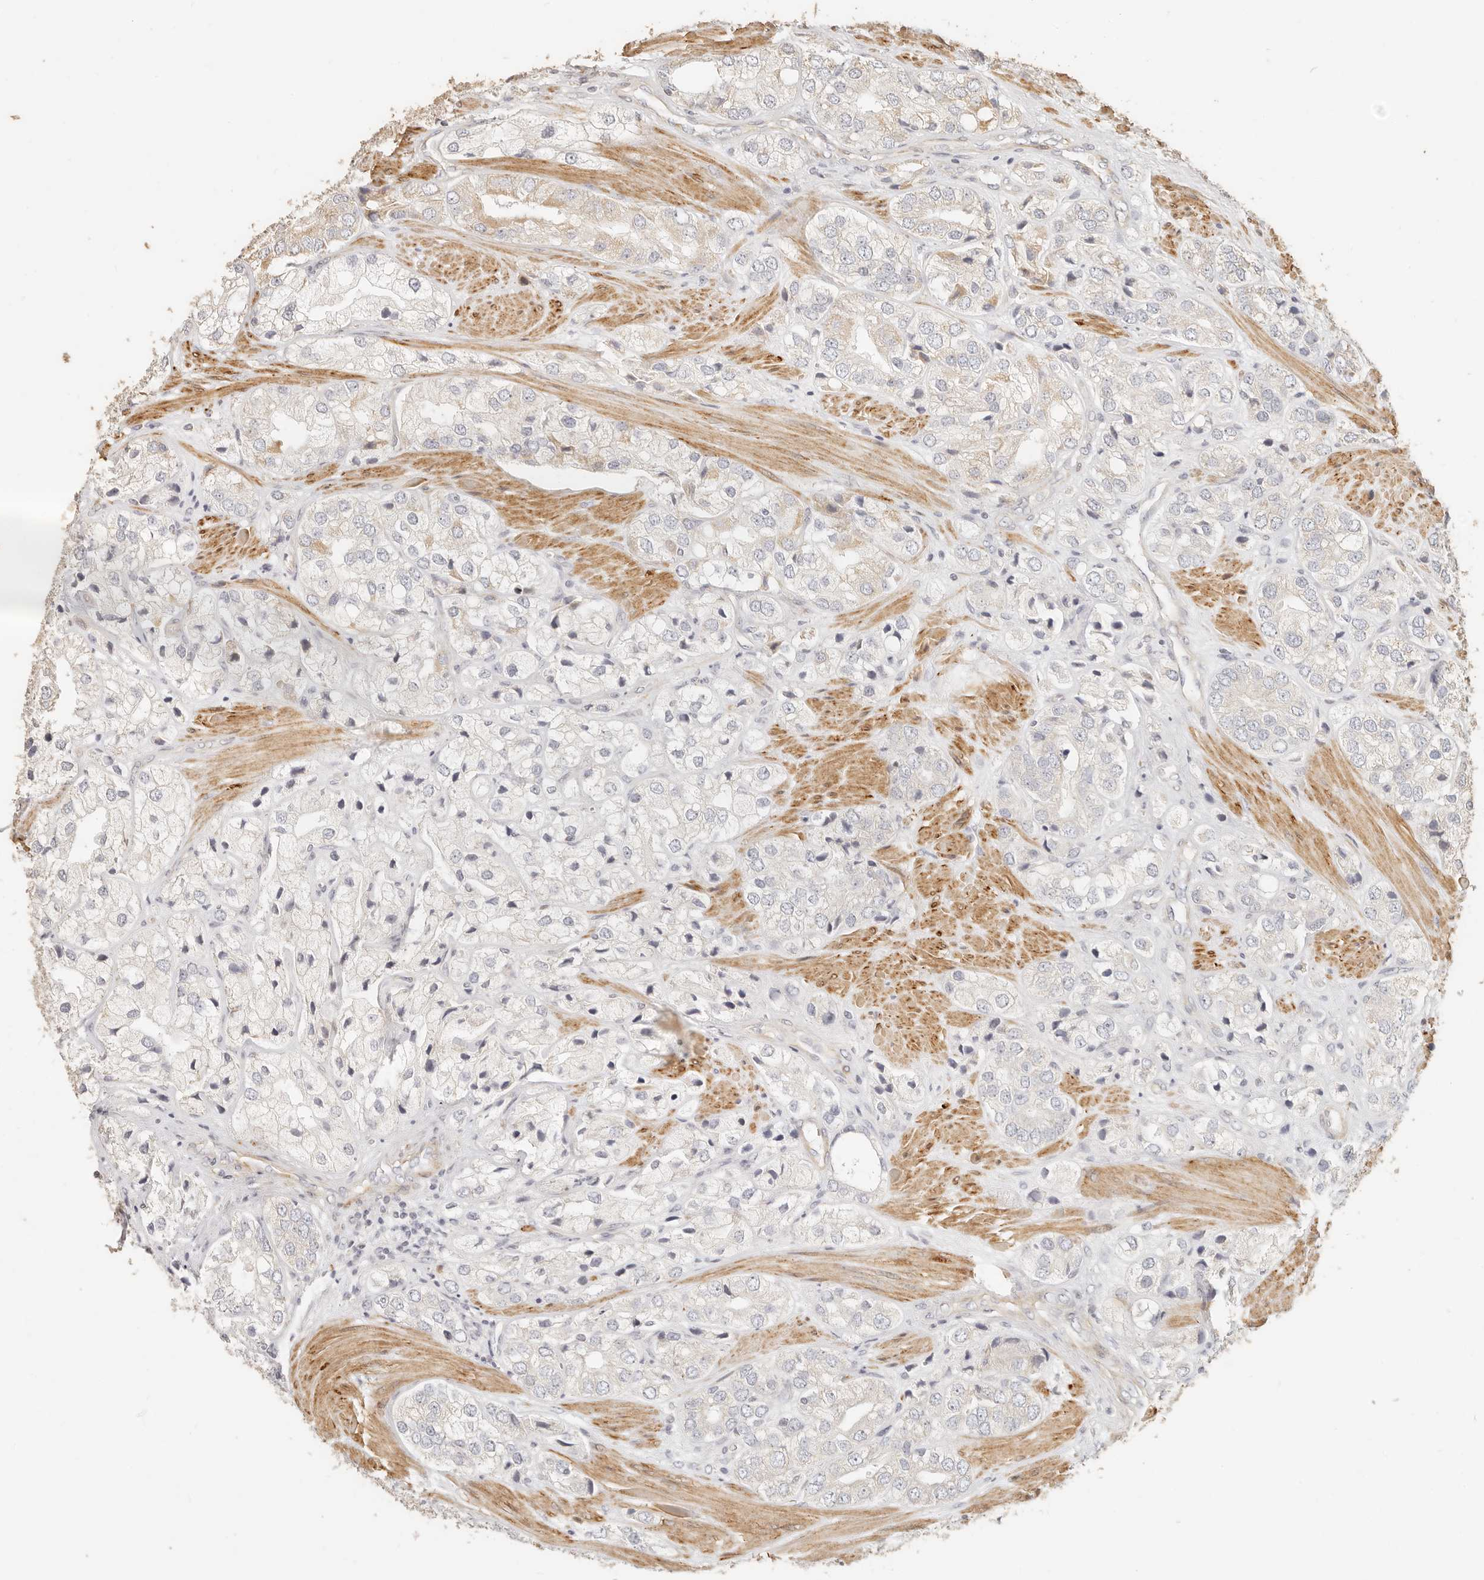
{"staining": {"intensity": "negative", "quantity": "none", "location": "none"}, "tissue": "prostate cancer", "cell_type": "Tumor cells", "image_type": "cancer", "snomed": [{"axis": "morphology", "description": "Adenocarcinoma, High grade"}, {"axis": "topography", "description": "Prostate"}], "caption": "The histopathology image reveals no significant expression in tumor cells of high-grade adenocarcinoma (prostate).", "gene": "PTPN22", "patient": {"sex": "male", "age": 50}}